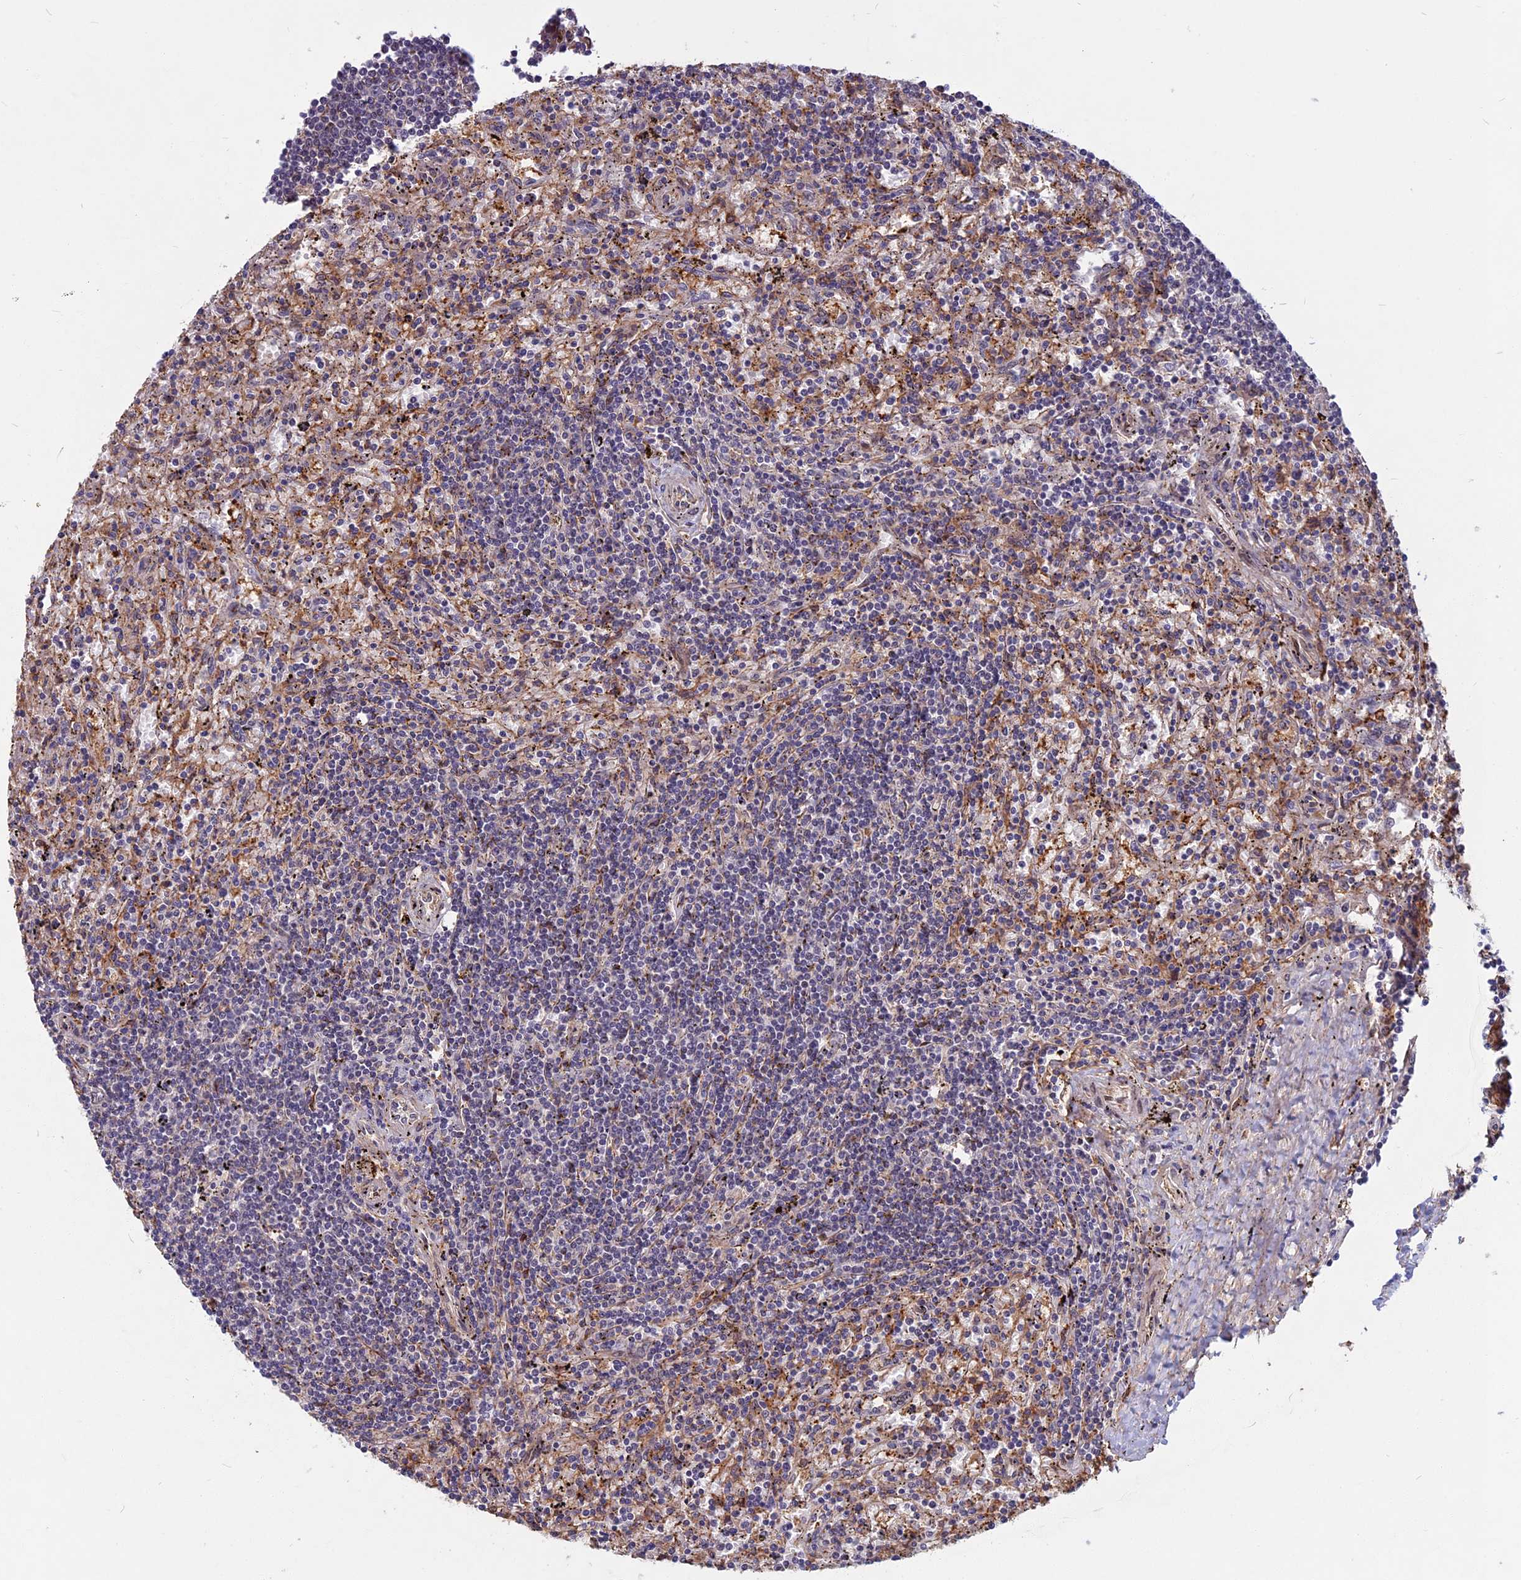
{"staining": {"intensity": "negative", "quantity": "none", "location": "none"}, "tissue": "lymphoma", "cell_type": "Tumor cells", "image_type": "cancer", "snomed": [{"axis": "morphology", "description": "Malignant lymphoma, non-Hodgkin's type, Low grade"}, {"axis": "topography", "description": "Spleen"}], "caption": "An IHC histopathology image of malignant lymphoma, non-Hodgkin's type (low-grade) is shown. There is no staining in tumor cells of malignant lymphoma, non-Hodgkin's type (low-grade).", "gene": "SPG11", "patient": {"sex": "male", "age": 76}}